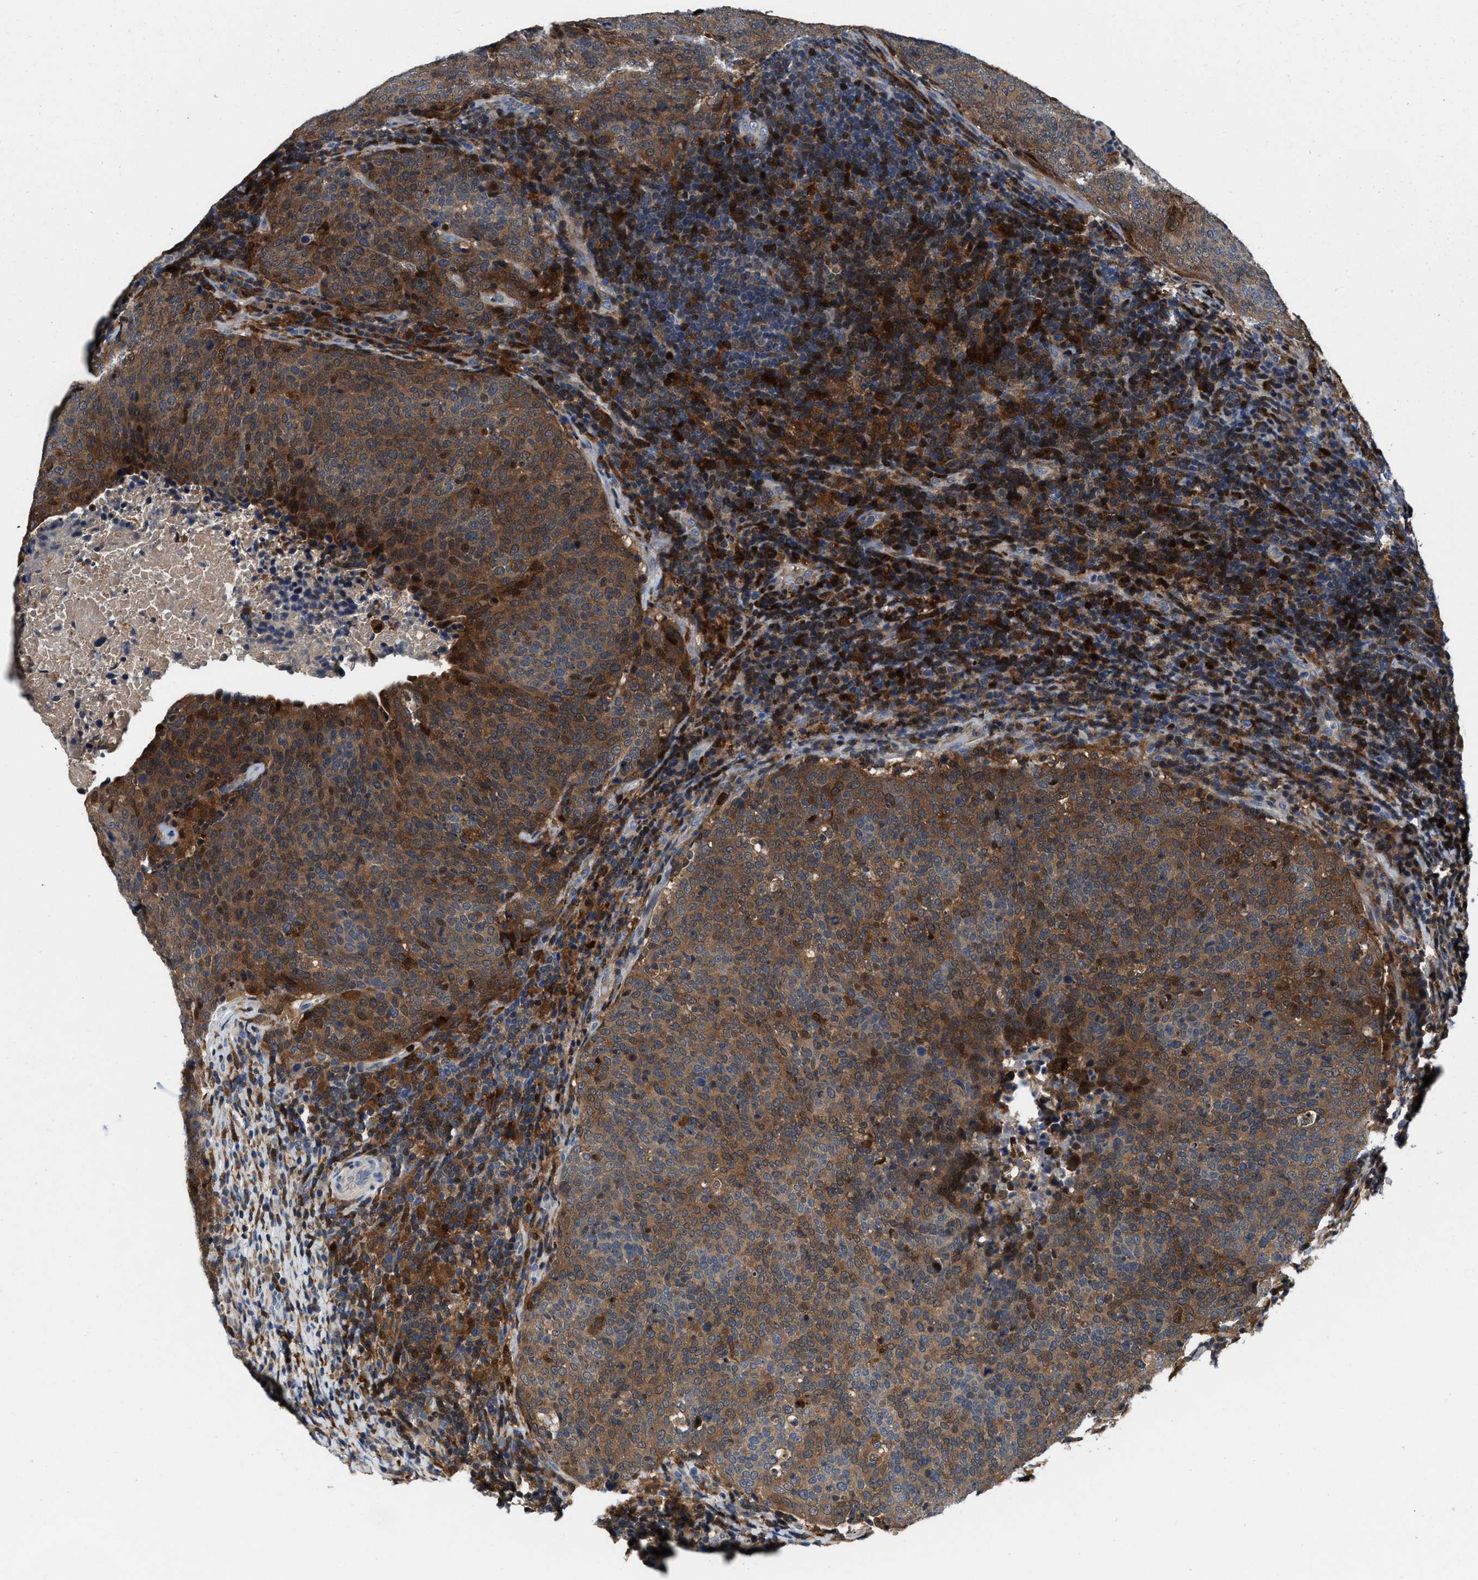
{"staining": {"intensity": "moderate", "quantity": ">75%", "location": "cytoplasmic/membranous"}, "tissue": "head and neck cancer", "cell_type": "Tumor cells", "image_type": "cancer", "snomed": [{"axis": "morphology", "description": "Squamous cell carcinoma, NOS"}, {"axis": "morphology", "description": "Squamous cell carcinoma, metastatic, NOS"}, {"axis": "topography", "description": "Lymph node"}, {"axis": "topography", "description": "Head-Neck"}], "caption": "Head and neck cancer tissue displays moderate cytoplasmic/membranous positivity in about >75% of tumor cells", "gene": "RGS10", "patient": {"sex": "male", "age": 62}}